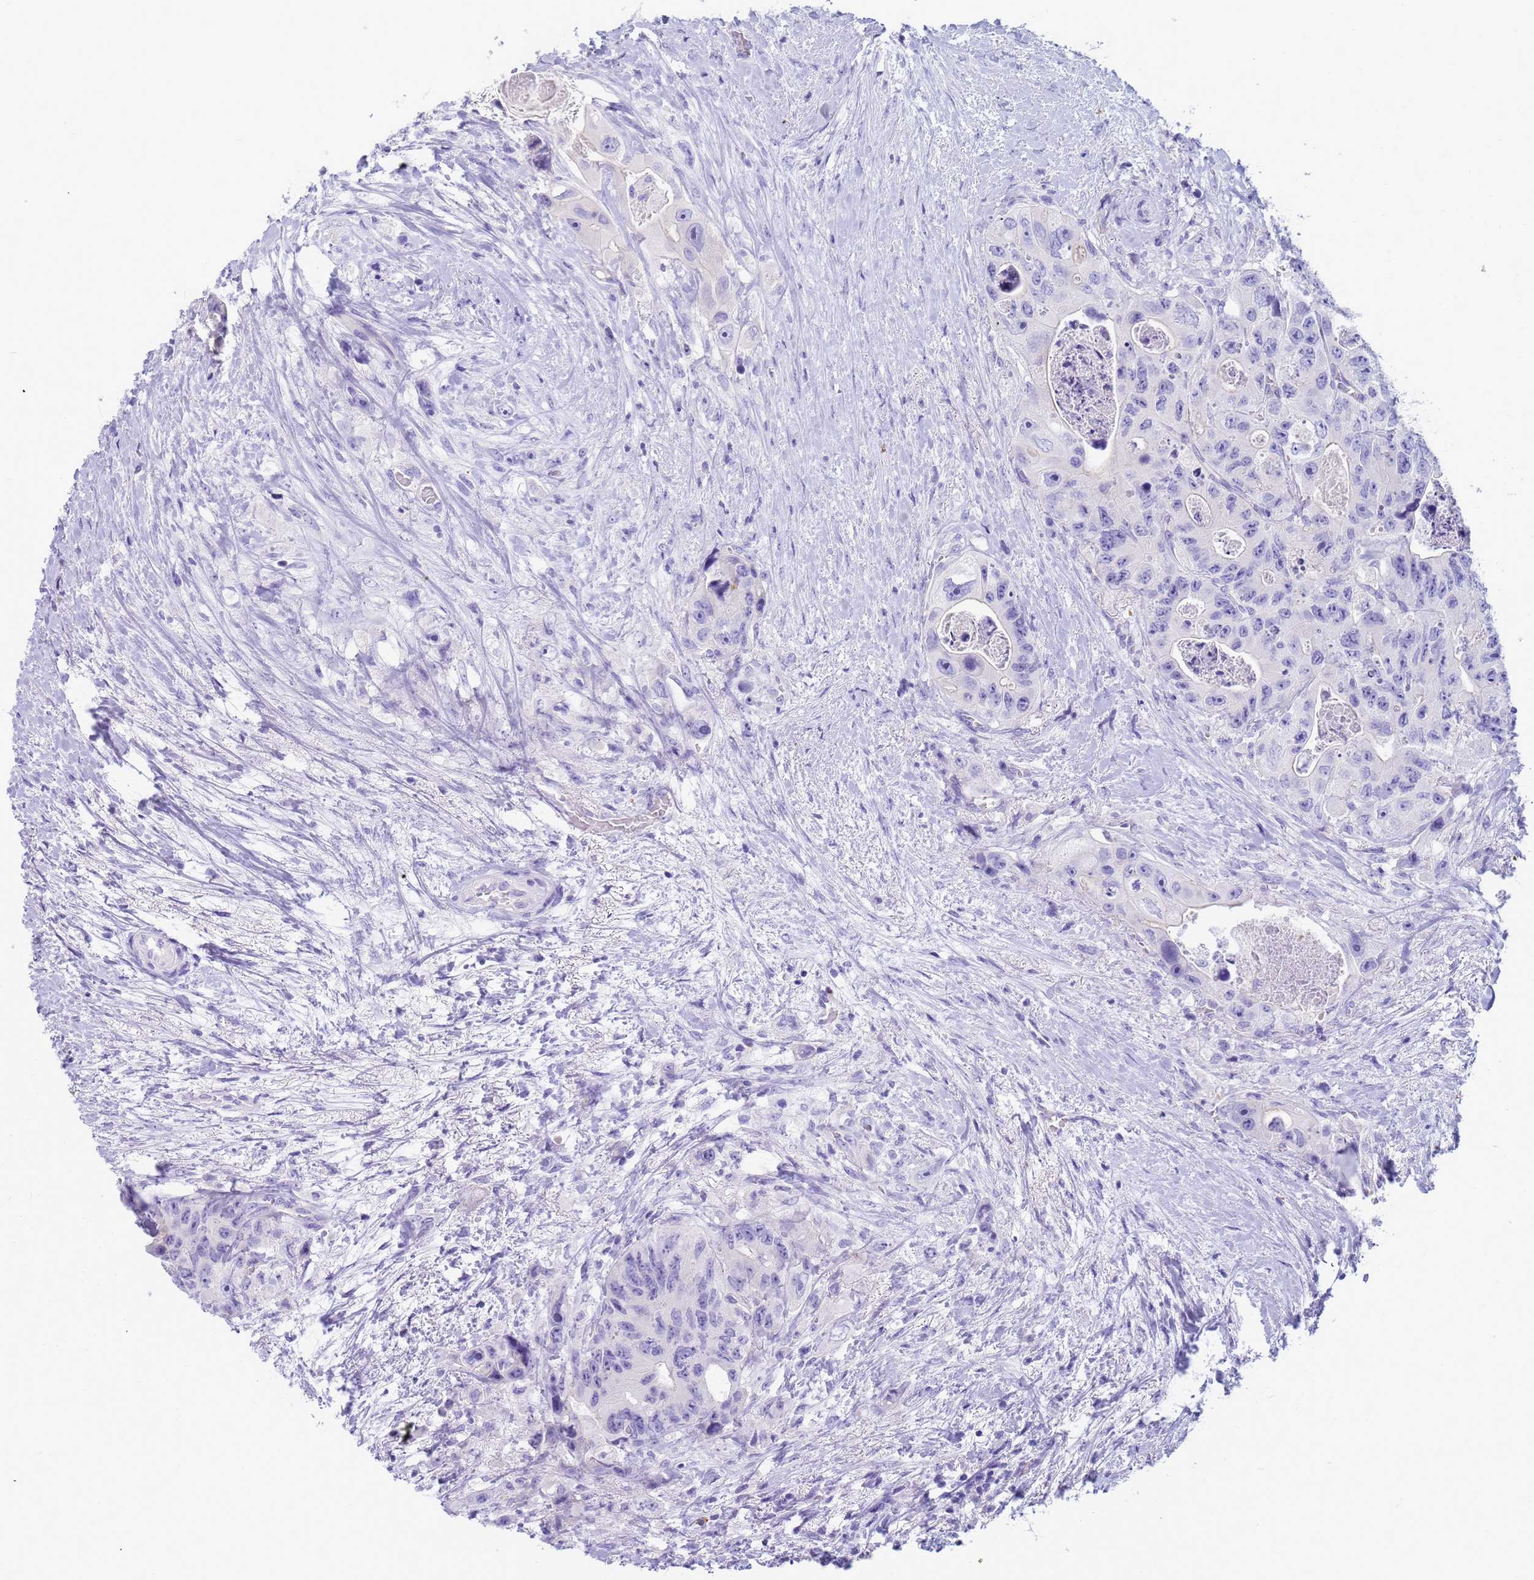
{"staining": {"intensity": "negative", "quantity": "none", "location": "none"}, "tissue": "colorectal cancer", "cell_type": "Tumor cells", "image_type": "cancer", "snomed": [{"axis": "morphology", "description": "Adenocarcinoma, NOS"}, {"axis": "topography", "description": "Colon"}], "caption": "Immunohistochemistry (IHC) photomicrograph of neoplastic tissue: colorectal cancer (adenocarcinoma) stained with DAB demonstrates no significant protein staining in tumor cells.", "gene": "RNASE2", "patient": {"sex": "female", "age": 46}}